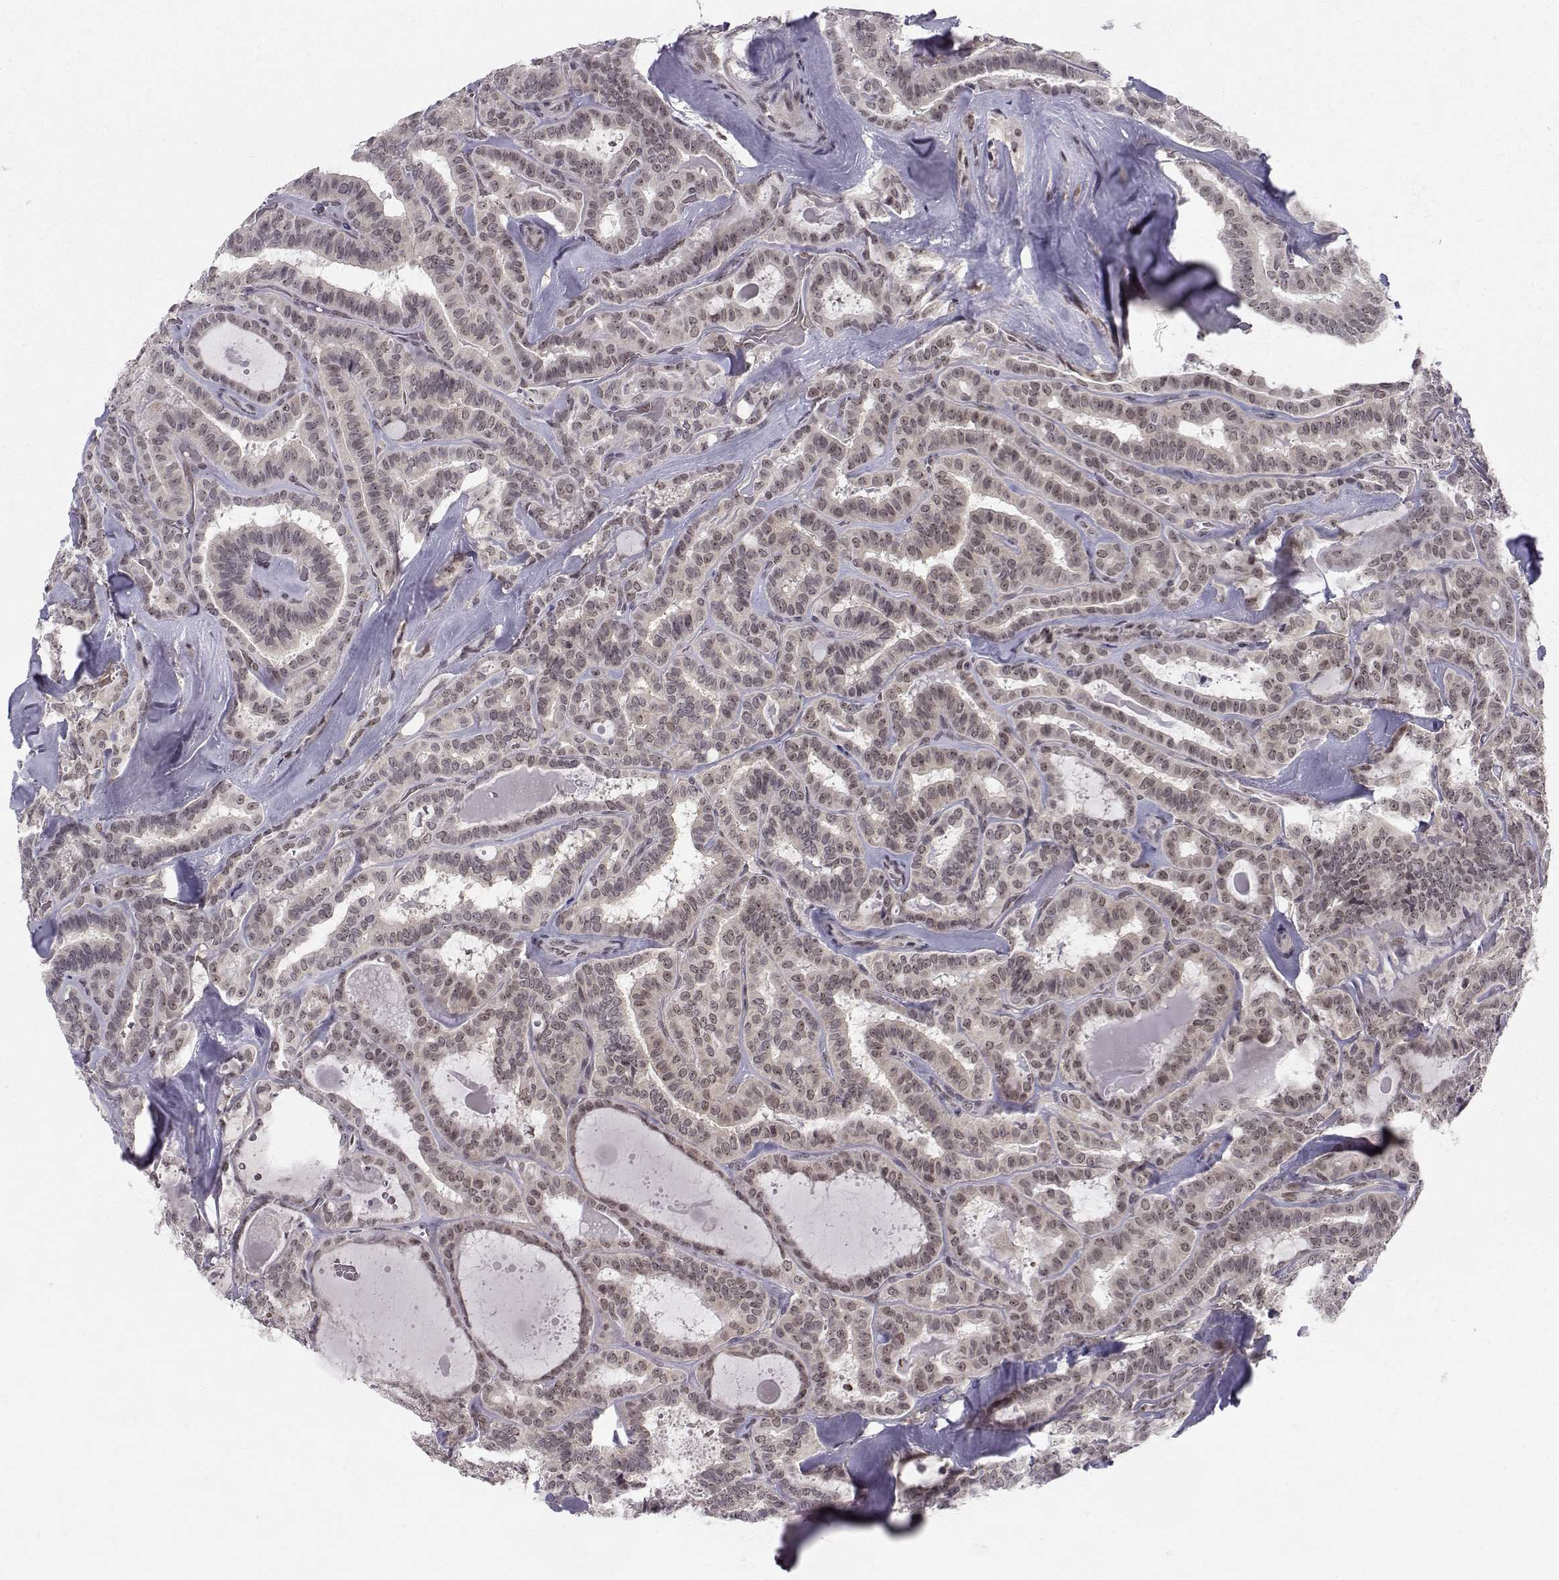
{"staining": {"intensity": "weak", "quantity": "25%-75%", "location": "cytoplasmic/membranous,nuclear"}, "tissue": "thyroid cancer", "cell_type": "Tumor cells", "image_type": "cancer", "snomed": [{"axis": "morphology", "description": "Papillary adenocarcinoma, NOS"}, {"axis": "topography", "description": "Thyroid gland"}], "caption": "DAB (3,3'-diaminobenzidine) immunohistochemical staining of human thyroid cancer (papillary adenocarcinoma) reveals weak cytoplasmic/membranous and nuclear protein expression in approximately 25%-75% of tumor cells. The staining was performed using DAB, with brown indicating positive protein expression. Nuclei are stained blue with hematoxylin.", "gene": "RPP38", "patient": {"sex": "female", "age": 39}}